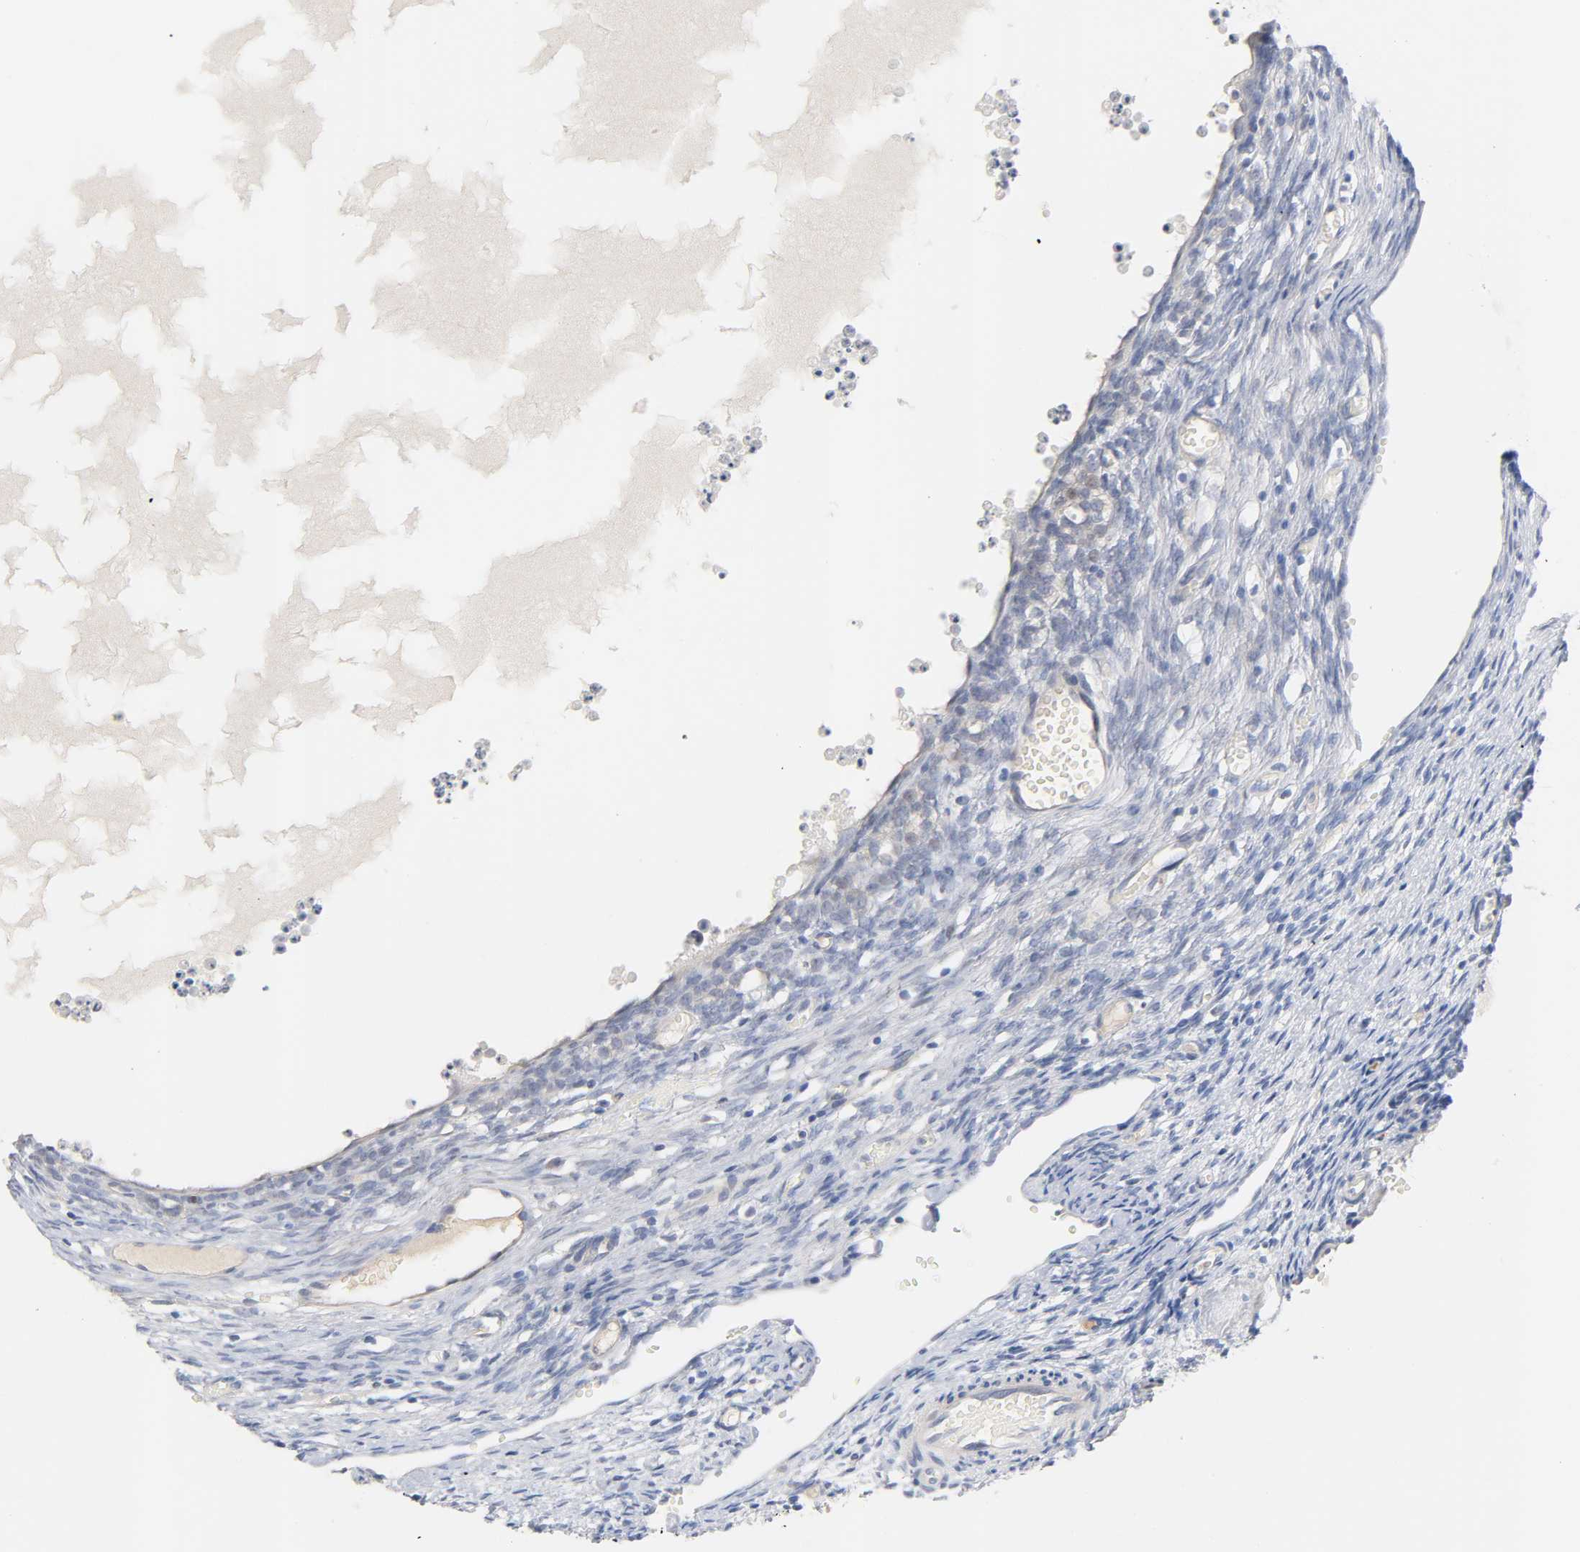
{"staining": {"intensity": "negative", "quantity": "none", "location": "none"}, "tissue": "ovary", "cell_type": "Ovarian stroma cells", "image_type": "normal", "snomed": [{"axis": "morphology", "description": "Normal tissue, NOS"}, {"axis": "topography", "description": "Ovary"}], "caption": "This is a image of immunohistochemistry (IHC) staining of normal ovary, which shows no expression in ovarian stroma cells. (Brightfield microscopy of DAB IHC at high magnification).", "gene": "IL18", "patient": {"sex": "female", "age": 35}}